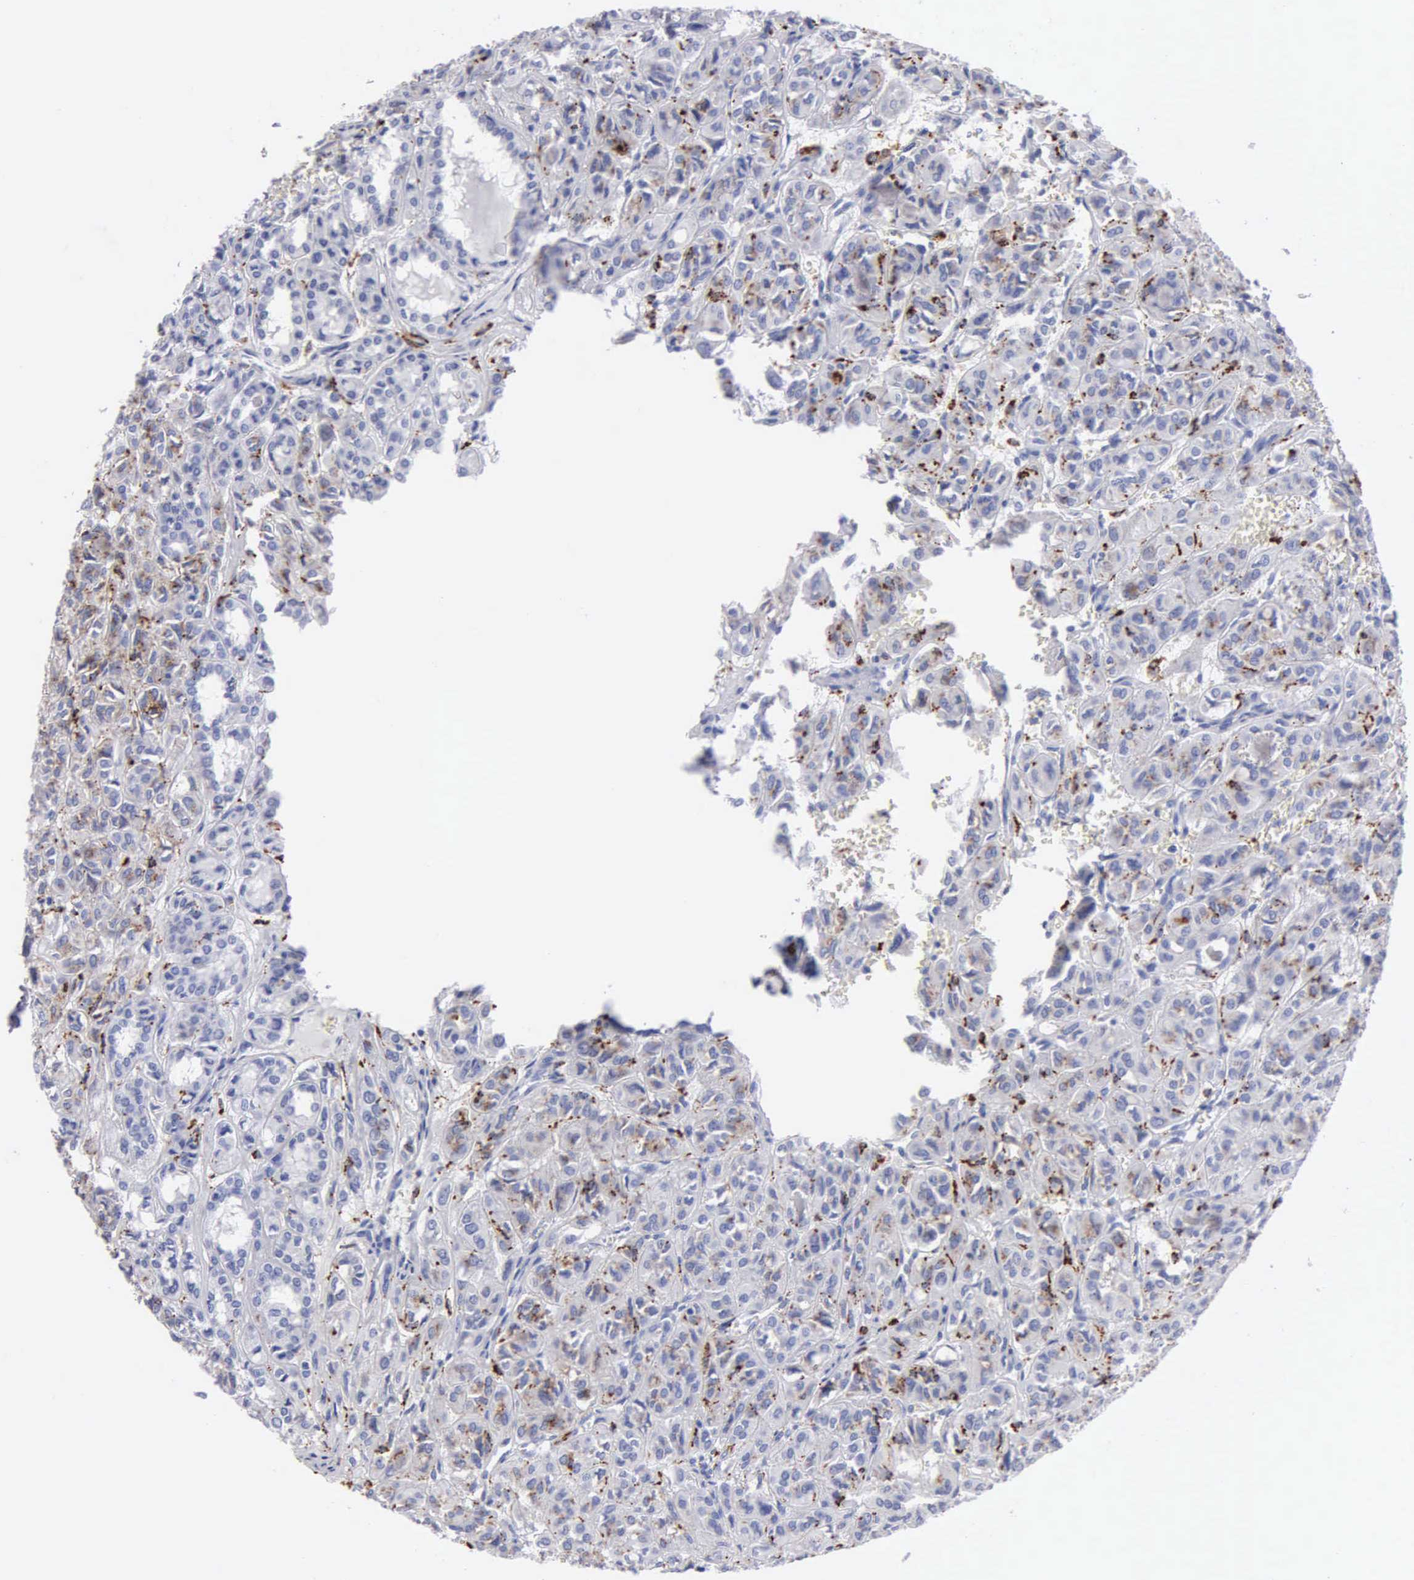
{"staining": {"intensity": "weak", "quantity": "<25%", "location": "cytoplasmic/membranous"}, "tissue": "thyroid cancer", "cell_type": "Tumor cells", "image_type": "cancer", "snomed": [{"axis": "morphology", "description": "Follicular adenoma carcinoma, NOS"}, {"axis": "topography", "description": "Thyroid gland"}], "caption": "Tumor cells show no significant protein staining in thyroid cancer (follicular adenoma carcinoma).", "gene": "CTSH", "patient": {"sex": "female", "age": 71}}